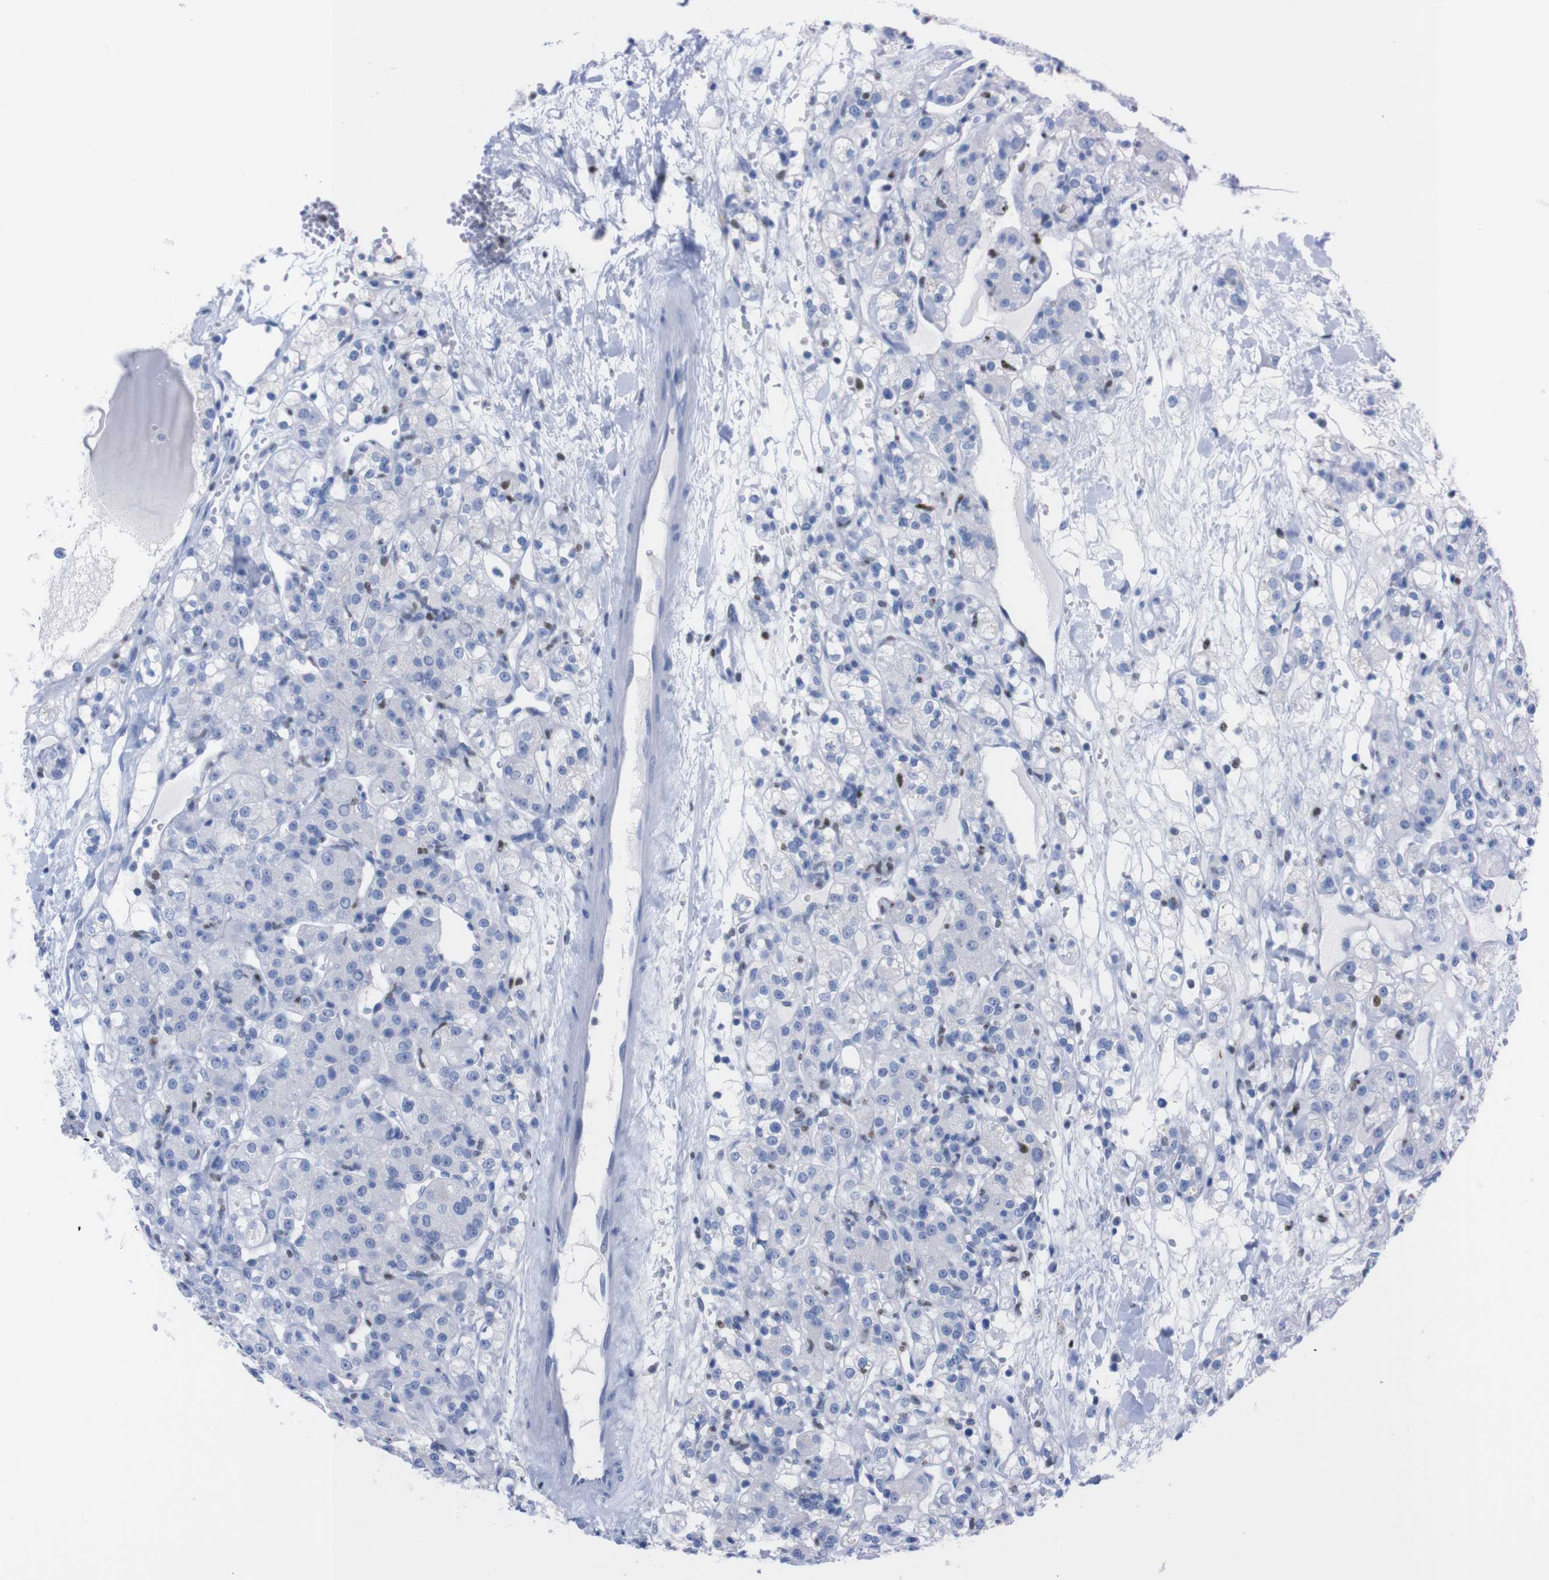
{"staining": {"intensity": "negative", "quantity": "none", "location": "none"}, "tissue": "renal cancer", "cell_type": "Tumor cells", "image_type": "cancer", "snomed": [{"axis": "morphology", "description": "Normal tissue, NOS"}, {"axis": "morphology", "description": "Adenocarcinoma, NOS"}, {"axis": "topography", "description": "Kidney"}], "caption": "This is a micrograph of immunohistochemistry (IHC) staining of renal cancer, which shows no positivity in tumor cells.", "gene": "P2RY12", "patient": {"sex": "male", "age": 61}}